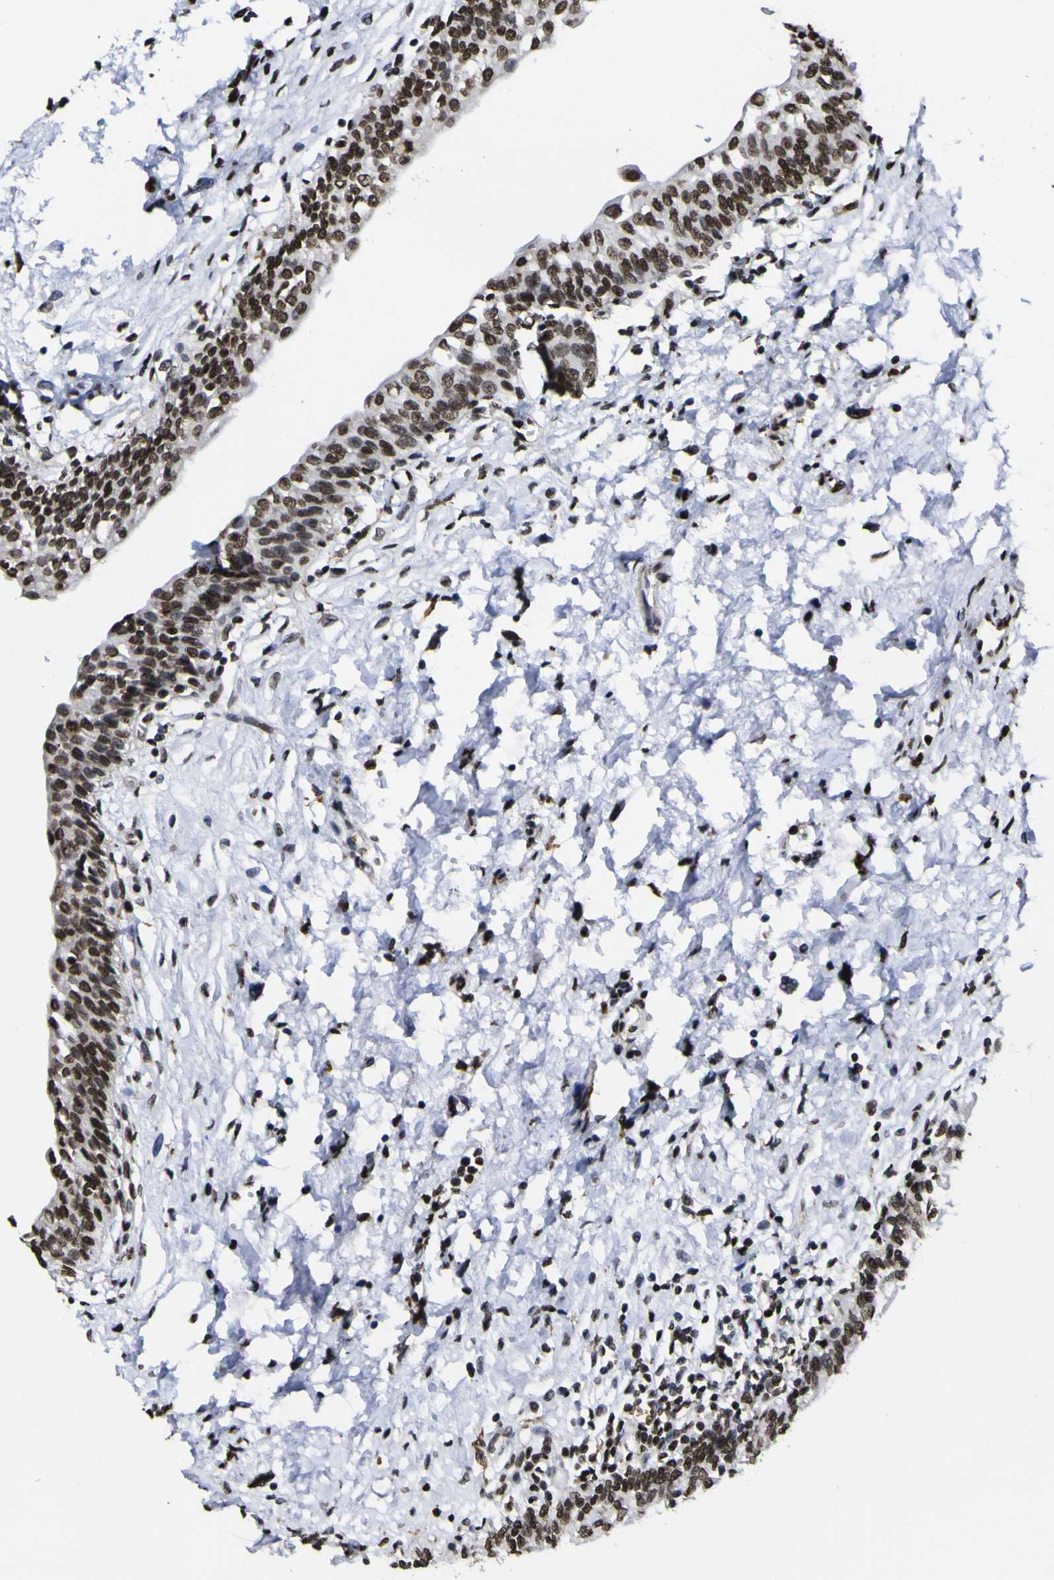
{"staining": {"intensity": "strong", "quantity": ">75%", "location": "nuclear"}, "tissue": "urinary bladder", "cell_type": "Urothelial cells", "image_type": "normal", "snomed": [{"axis": "morphology", "description": "Normal tissue, NOS"}, {"axis": "topography", "description": "Urinary bladder"}], "caption": "Protein positivity by immunohistochemistry (IHC) demonstrates strong nuclear staining in about >75% of urothelial cells in benign urinary bladder. The protein is shown in brown color, while the nuclei are stained blue.", "gene": "PIAS1", "patient": {"sex": "male", "age": 55}}